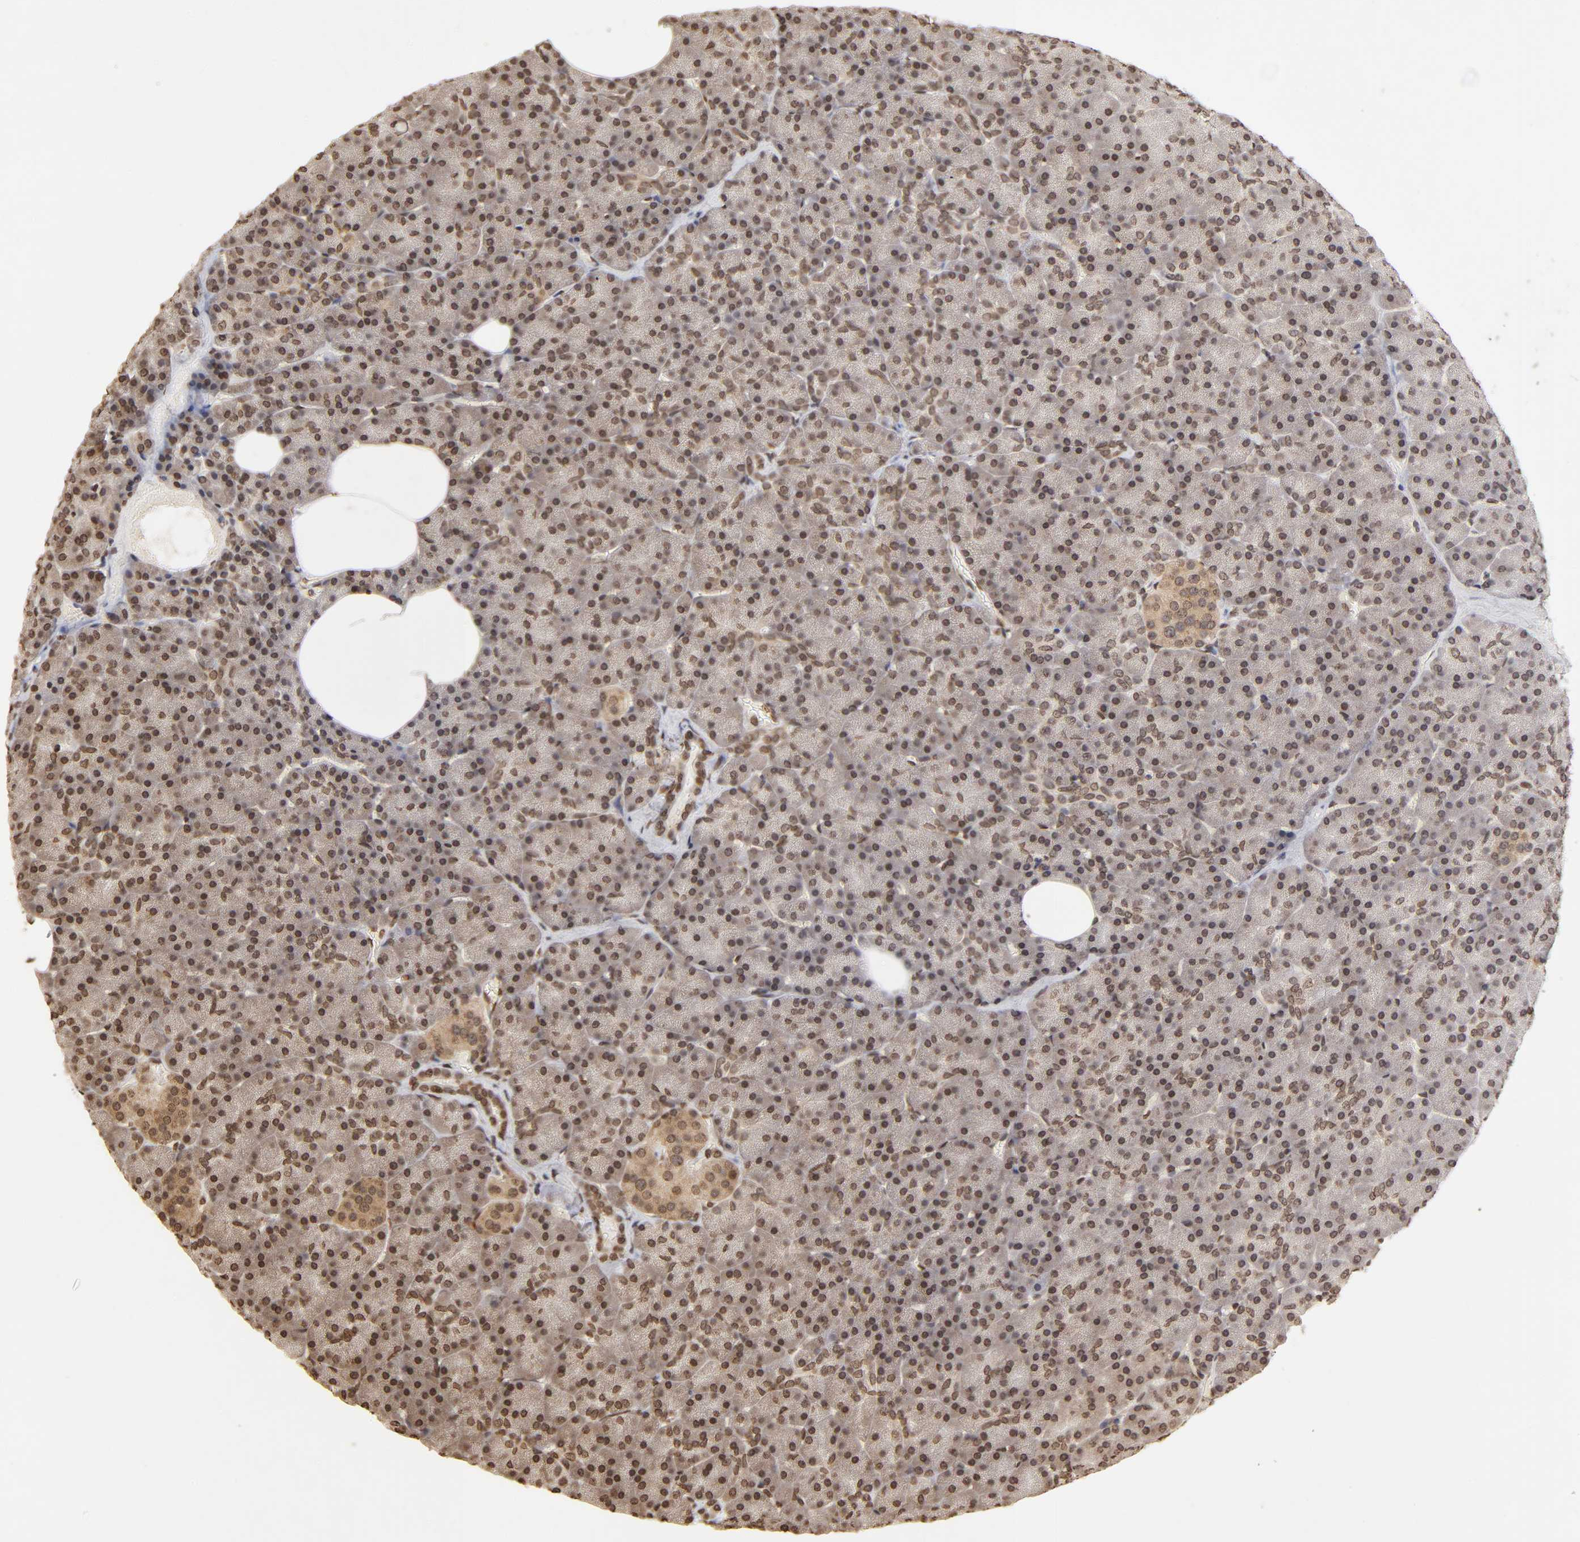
{"staining": {"intensity": "moderate", "quantity": "25%-75%", "location": "nuclear"}, "tissue": "pancreas", "cell_type": "Exocrine glandular cells", "image_type": "normal", "snomed": [{"axis": "morphology", "description": "Normal tissue, NOS"}, {"axis": "topography", "description": "Pancreas"}], "caption": "Exocrine glandular cells display medium levels of moderate nuclear staining in about 25%-75% of cells in benign pancreas. (DAB = brown stain, brightfield microscopy at high magnification).", "gene": "MLLT6", "patient": {"sex": "female", "age": 35}}